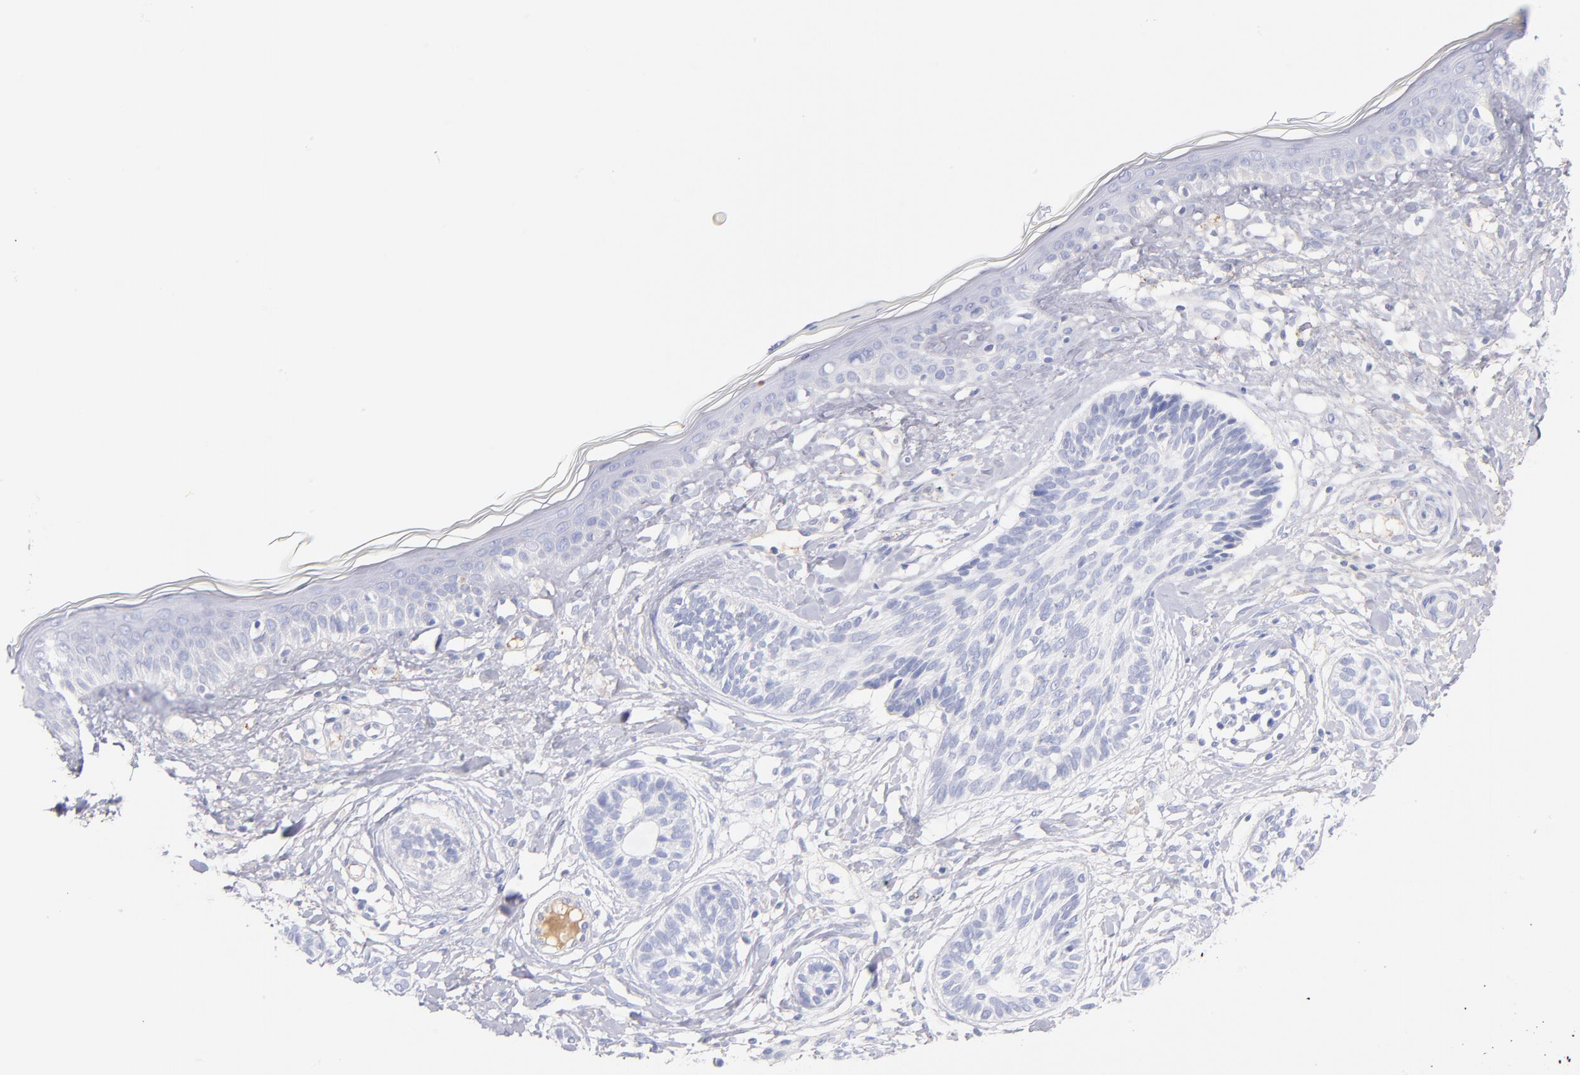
{"staining": {"intensity": "negative", "quantity": "none", "location": "none"}, "tissue": "skin cancer", "cell_type": "Tumor cells", "image_type": "cancer", "snomed": [{"axis": "morphology", "description": "Normal tissue, NOS"}, {"axis": "morphology", "description": "Basal cell carcinoma"}, {"axis": "topography", "description": "Skin"}], "caption": "Tumor cells are negative for brown protein staining in skin basal cell carcinoma.", "gene": "HP", "patient": {"sex": "male", "age": 63}}